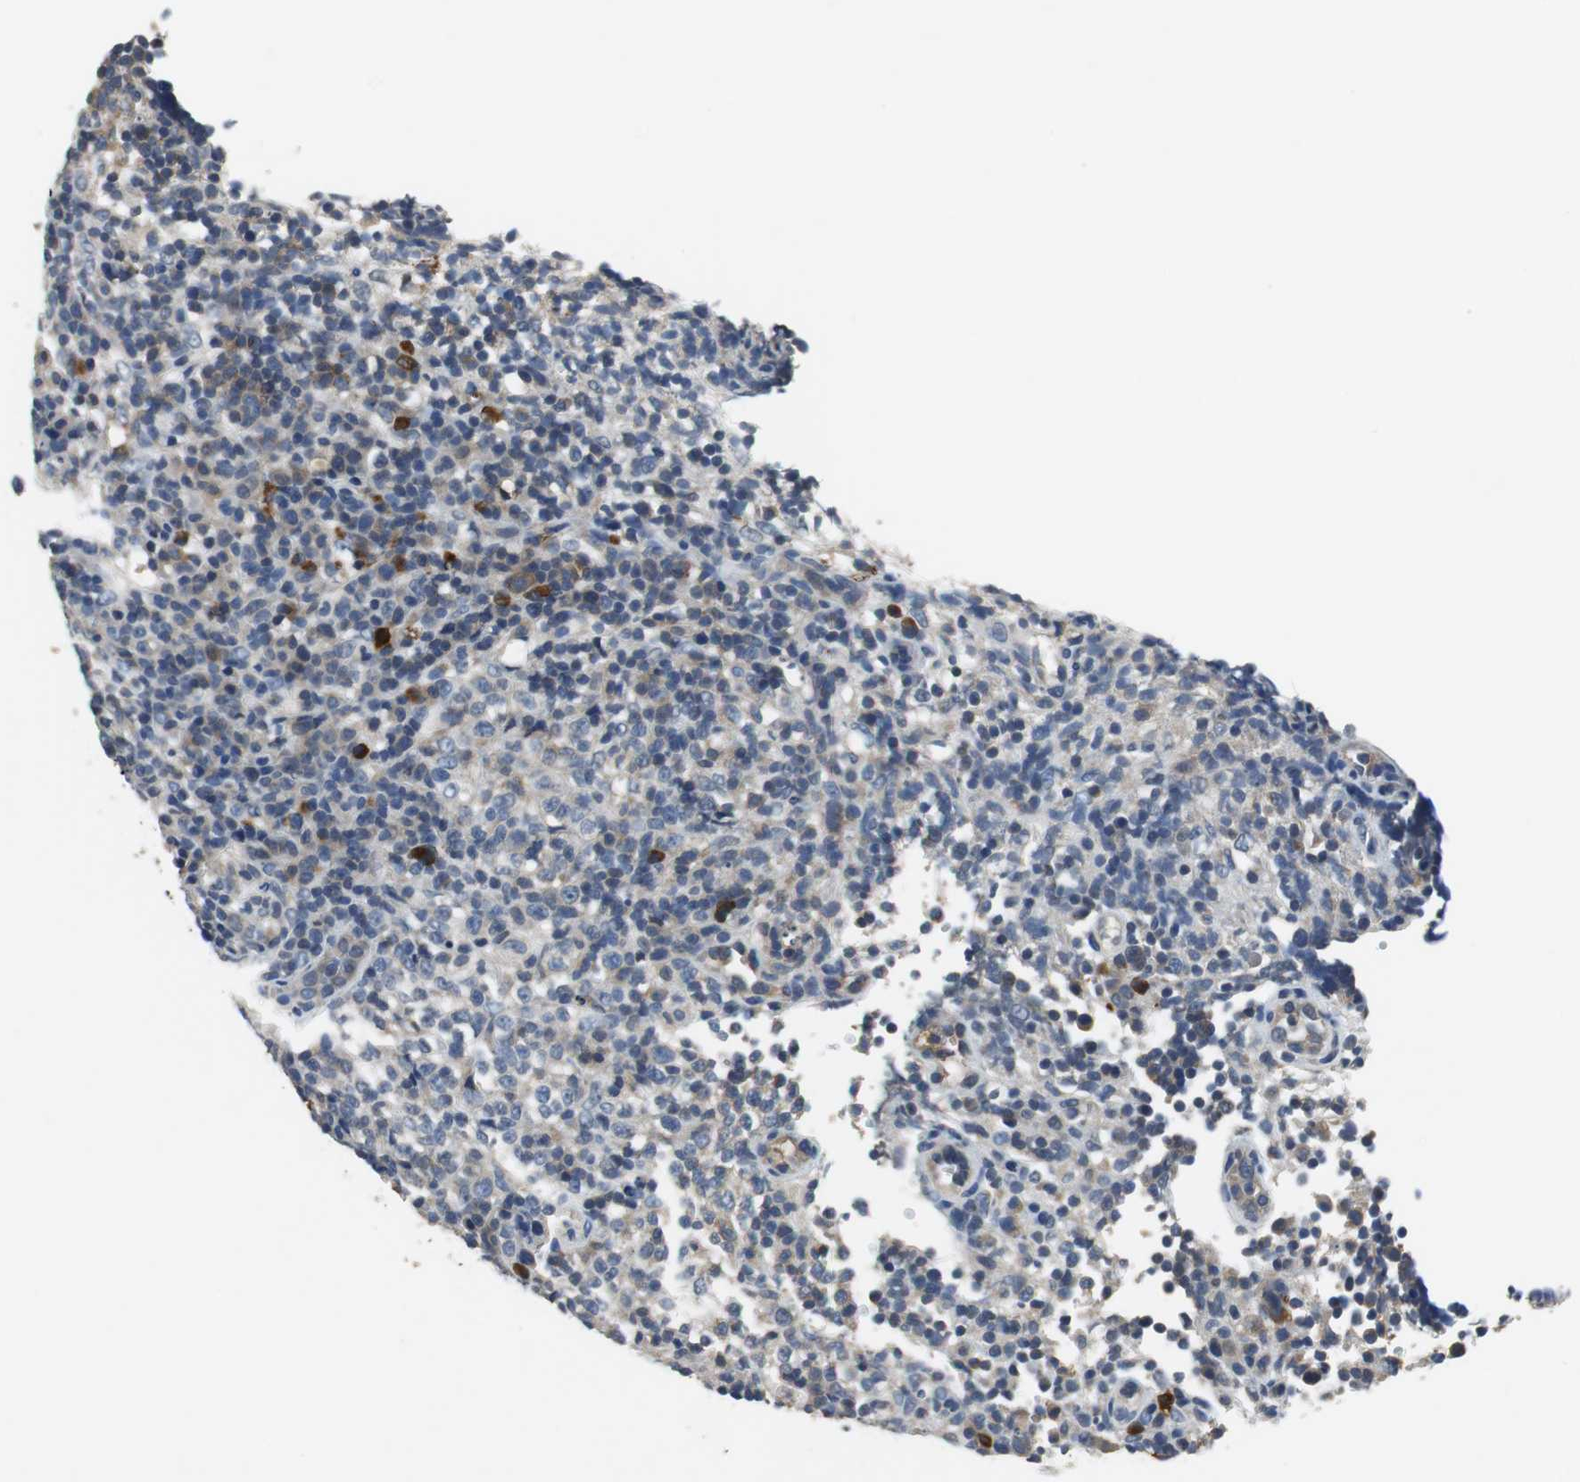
{"staining": {"intensity": "strong", "quantity": "<25%", "location": "cytoplasmic/membranous"}, "tissue": "lymphoma", "cell_type": "Tumor cells", "image_type": "cancer", "snomed": [{"axis": "morphology", "description": "Malignant lymphoma, non-Hodgkin's type, High grade"}, {"axis": "topography", "description": "Lymph node"}], "caption": "Immunohistochemistry micrograph of human lymphoma stained for a protein (brown), which exhibits medium levels of strong cytoplasmic/membranous expression in approximately <25% of tumor cells.", "gene": "MTIF2", "patient": {"sex": "female", "age": 76}}